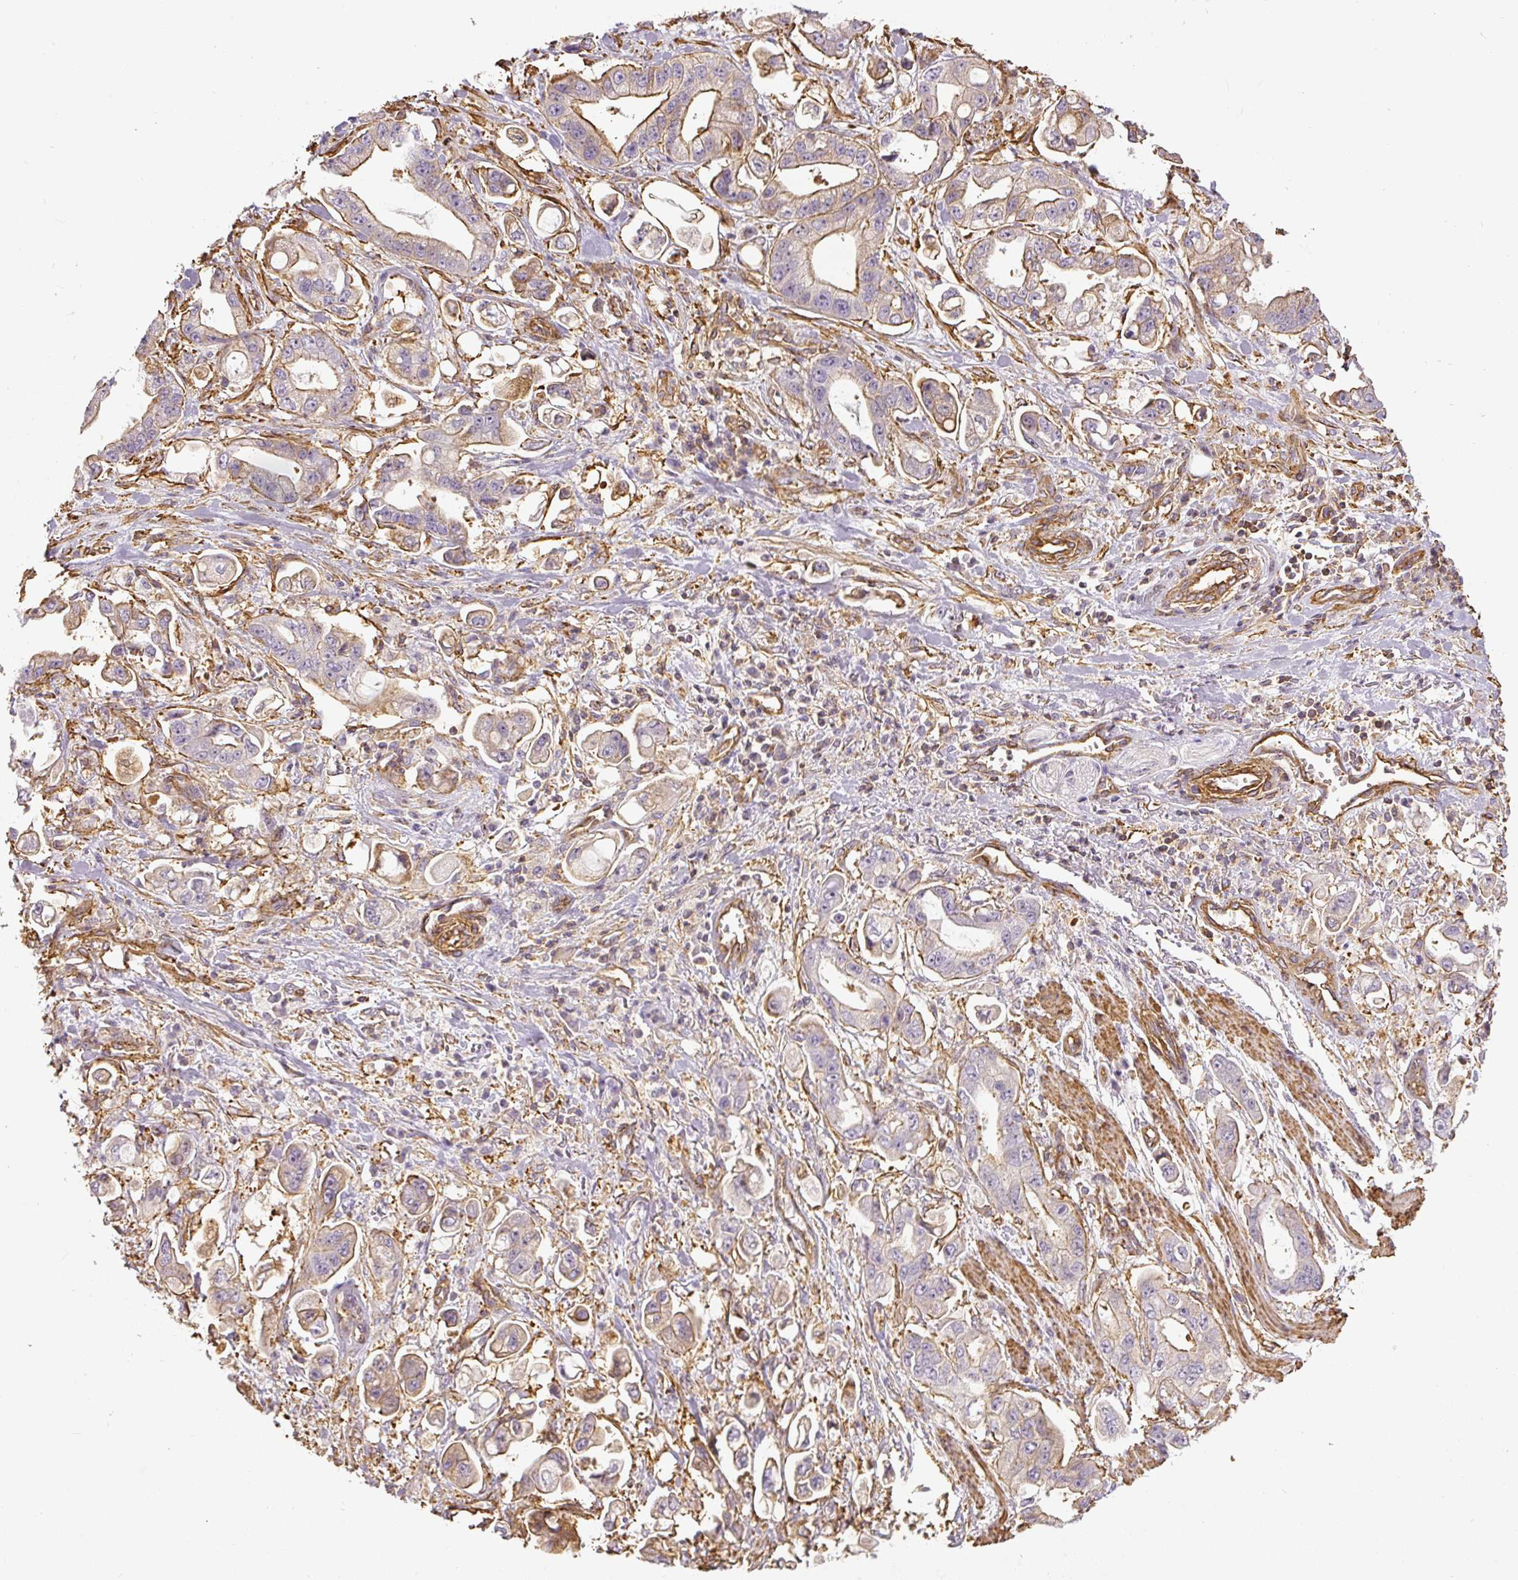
{"staining": {"intensity": "moderate", "quantity": "<25%", "location": "cytoplasmic/membranous"}, "tissue": "stomach cancer", "cell_type": "Tumor cells", "image_type": "cancer", "snomed": [{"axis": "morphology", "description": "Adenocarcinoma, NOS"}, {"axis": "topography", "description": "Stomach"}], "caption": "Protein expression by IHC demonstrates moderate cytoplasmic/membranous positivity in approximately <25% of tumor cells in stomach adenocarcinoma.", "gene": "MYL12A", "patient": {"sex": "male", "age": 62}}